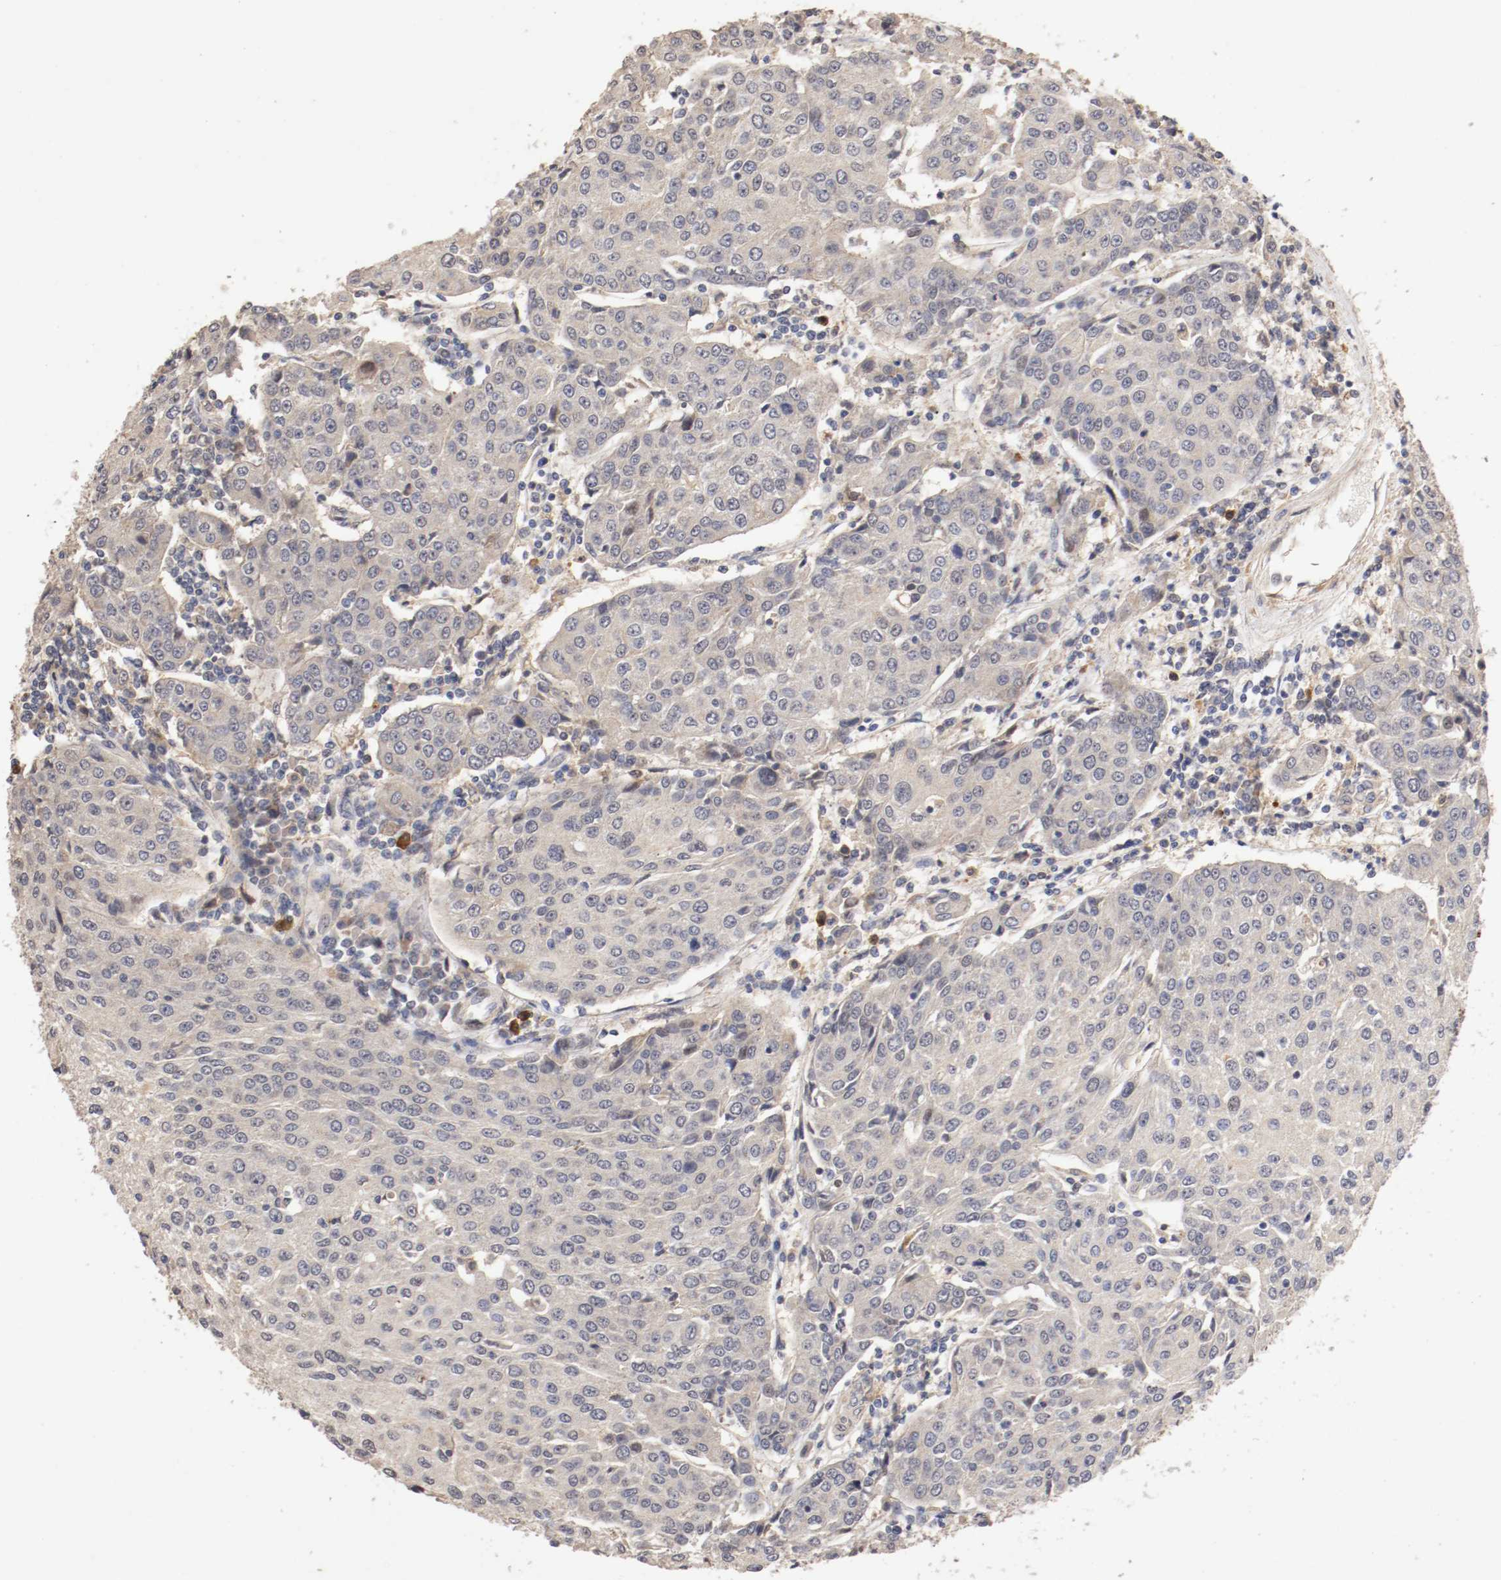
{"staining": {"intensity": "weak", "quantity": "25%-75%", "location": "cytoplasmic/membranous"}, "tissue": "urothelial cancer", "cell_type": "Tumor cells", "image_type": "cancer", "snomed": [{"axis": "morphology", "description": "Urothelial carcinoma, High grade"}, {"axis": "topography", "description": "Urinary bladder"}], "caption": "A photomicrograph of human urothelial carcinoma (high-grade) stained for a protein shows weak cytoplasmic/membranous brown staining in tumor cells.", "gene": "TNFRSF1B", "patient": {"sex": "female", "age": 85}}